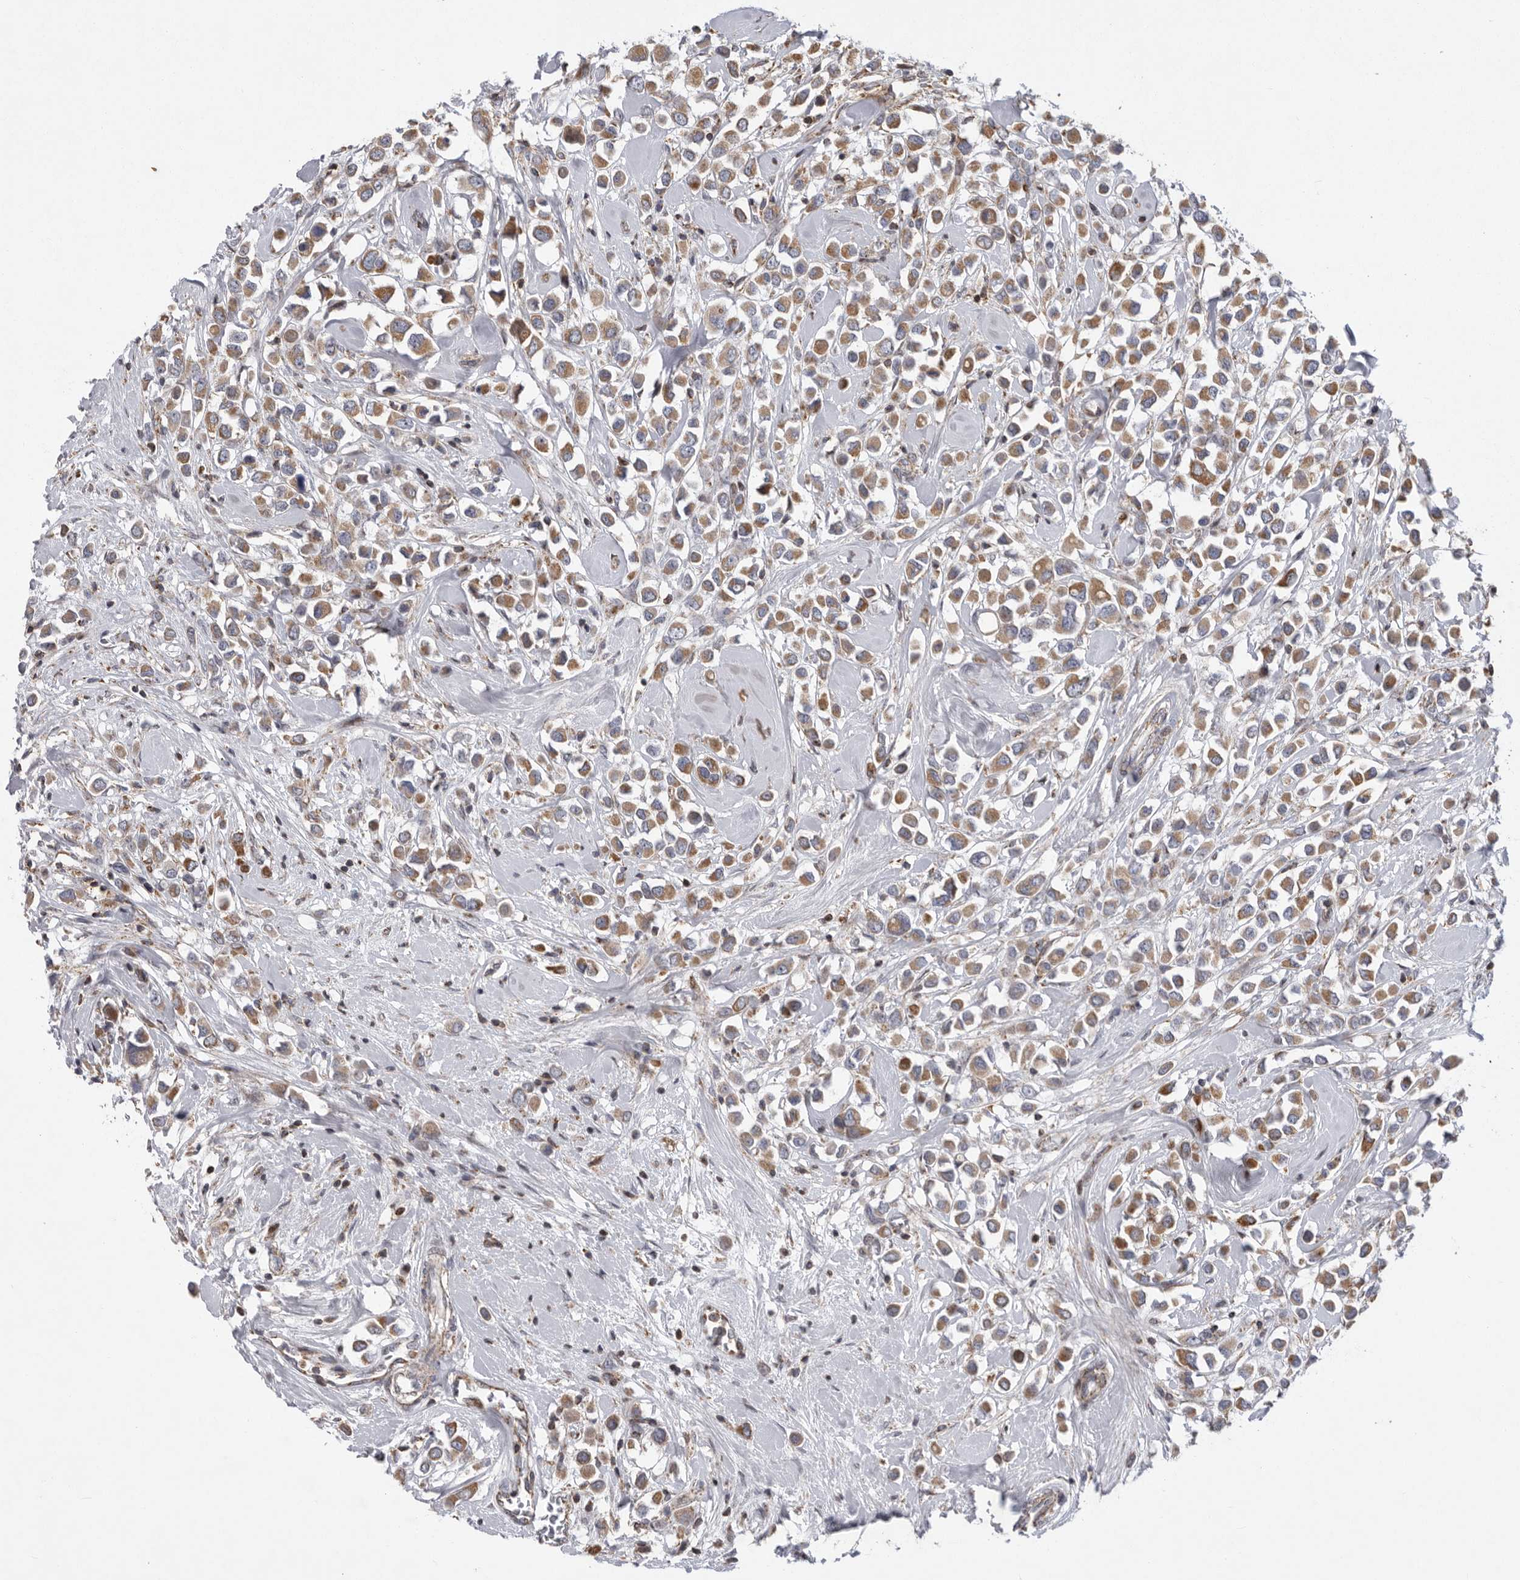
{"staining": {"intensity": "moderate", "quantity": ">75%", "location": "cytoplasmic/membranous"}, "tissue": "breast cancer", "cell_type": "Tumor cells", "image_type": "cancer", "snomed": [{"axis": "morphology", "description": "Duct carcinoma"}, {"axis": "topography", "description": "Breast"}], "caption": "There is medium levels of moderate cytoplasmic/membranous positivity in tumor cells of breast invasive ductal carcinoma, as demonstrated by immunohistochemical staining (brown color).", "gene": "MPZL1", "patient": {"sex": "female", "age": 61}}